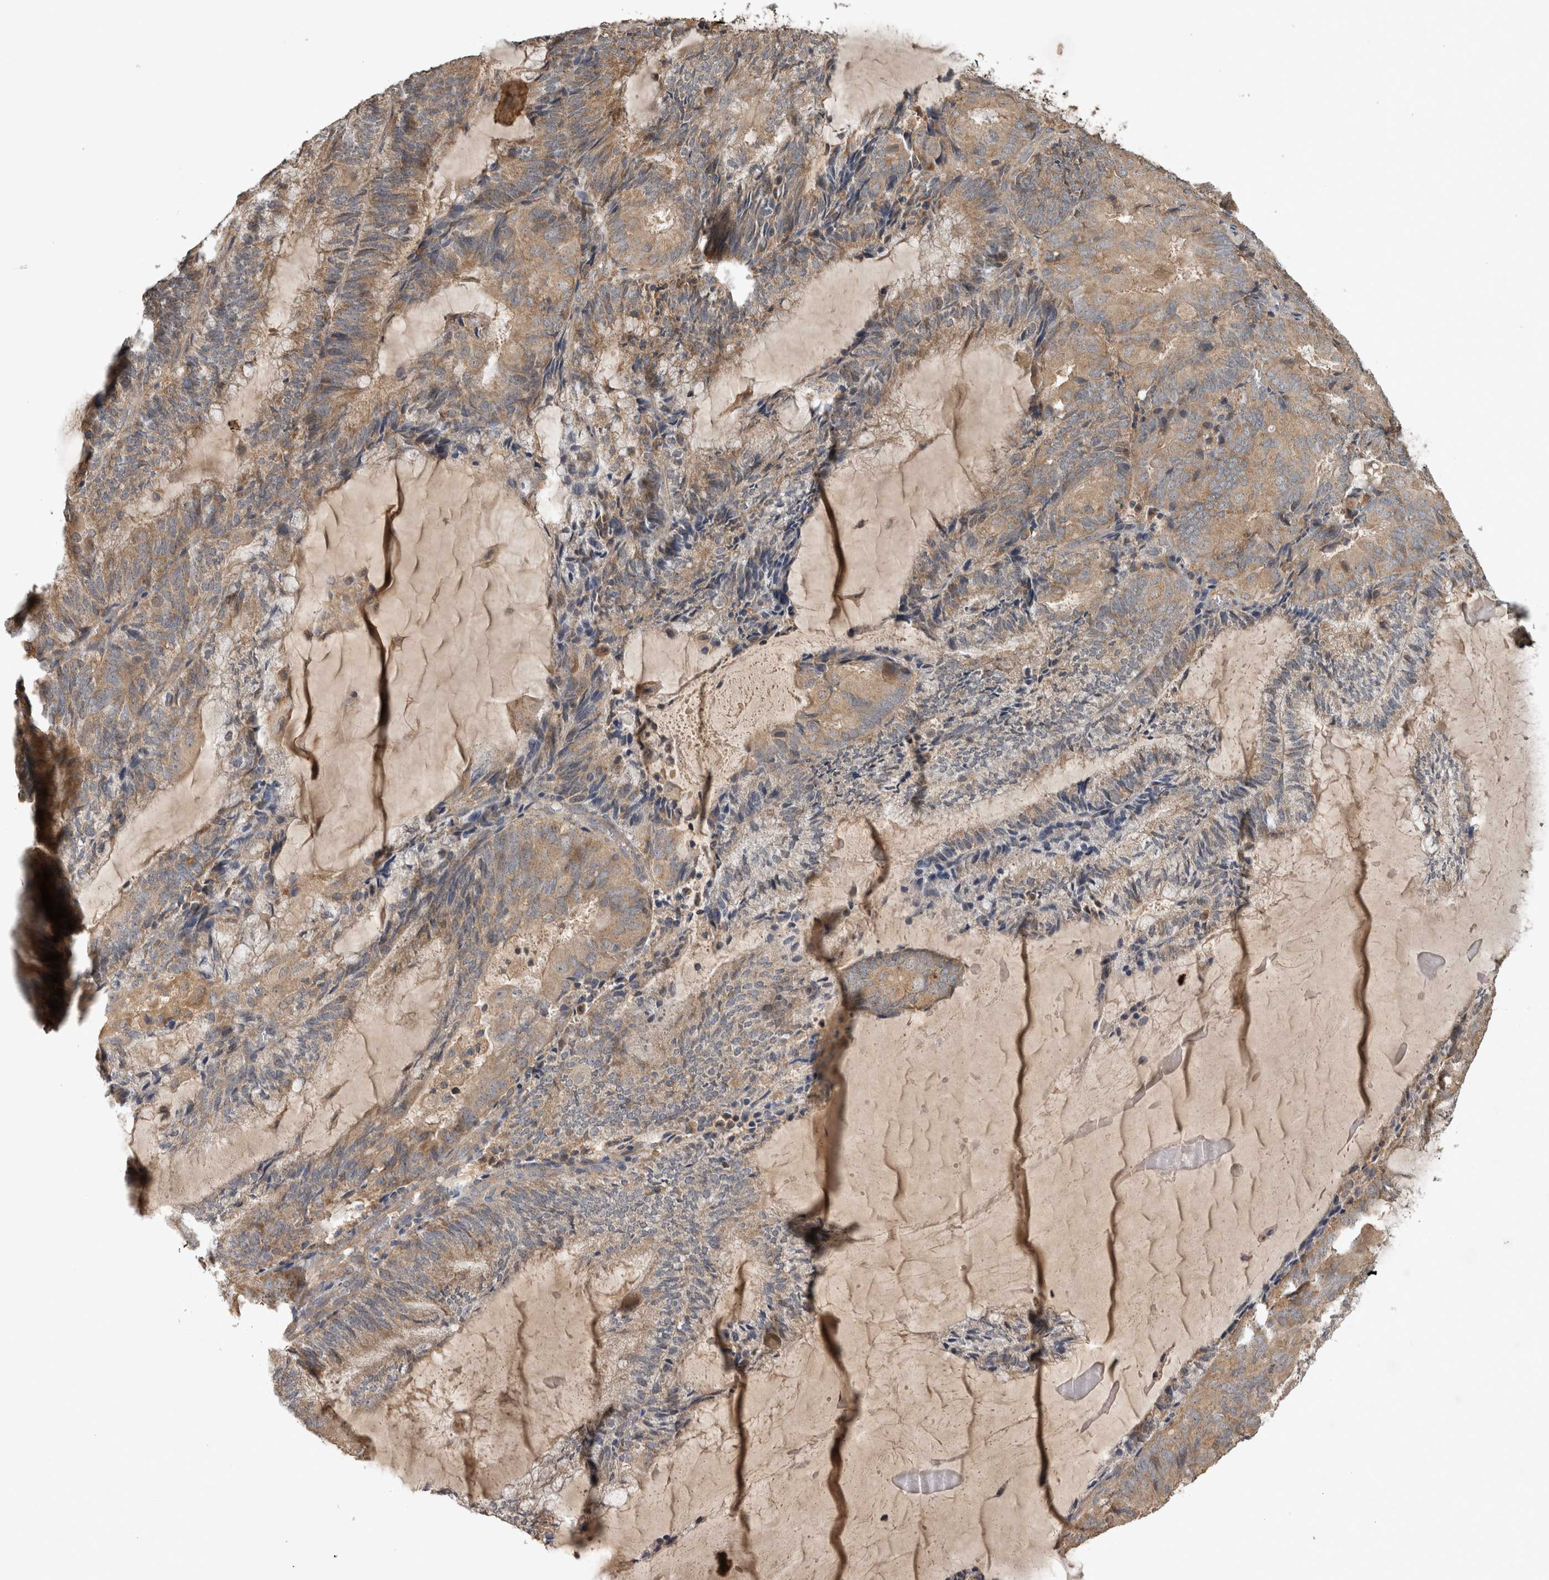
{"staining": {"intensity": "weak", "quantity": ">75%", "location": "cytoplasmic/membranous"}, "tissue": "endometrial cancer", "cell_type": "Tumor cells", "image_type": "cancer", "snomed": [{"axis": "morphology", "description": "Adenocarcinoma, NOS"}, {"axis": "topography", "description": "Endometrium"}], "caption": "Weak cytoplasmic/membranous staining is present in about >75% of tumor cells in adenocarcinoma (endometrial).", "gene": "TRMT61B", "patient": {"sex": "female", "age": 81}}